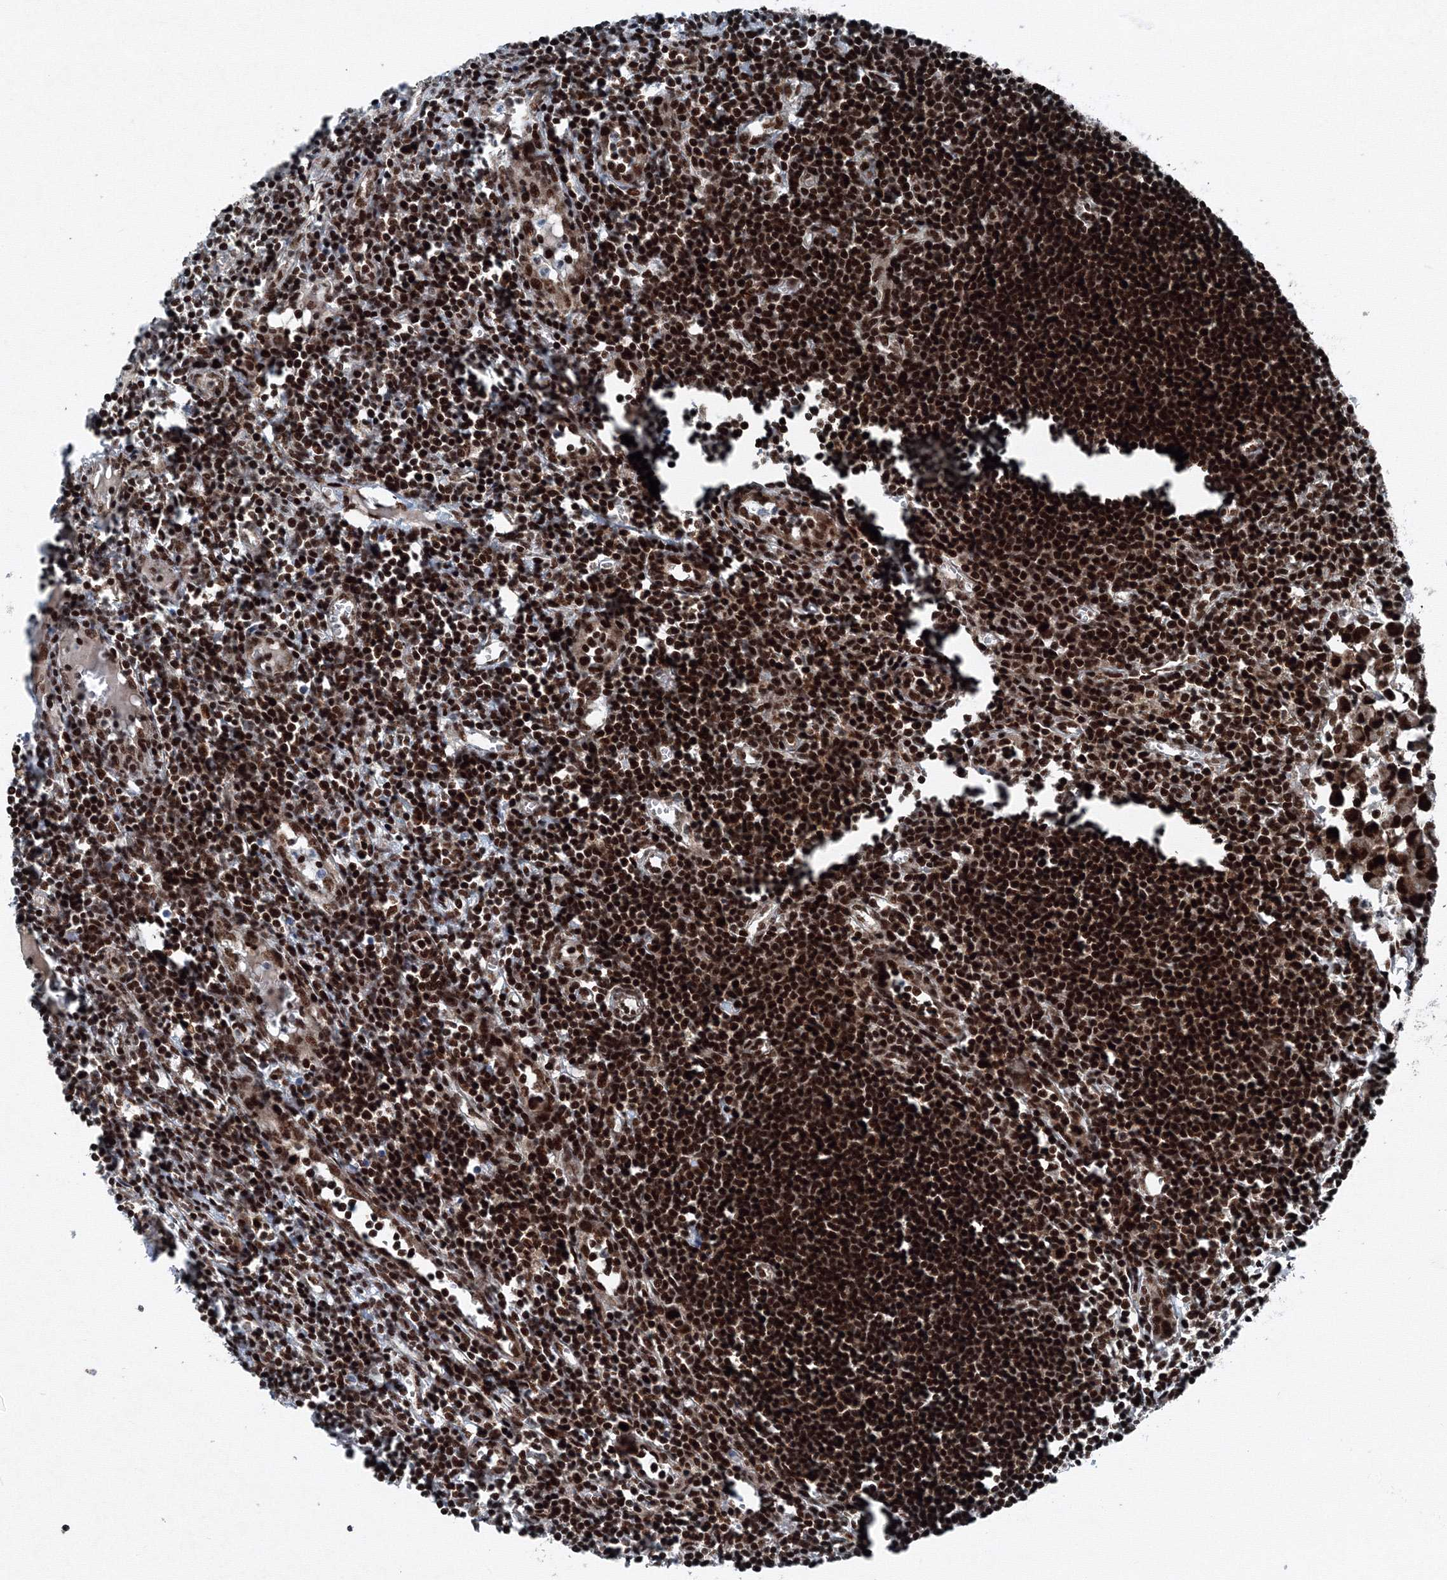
{"staining": {"intensity": "strong", "quantity": ">75%", "location": "nuclear"}, "tissue": "lymph node", "cell_type": "Germinal center cells", "image_type": "normal", "snomed": [{"axis": "morphology", "description": "Normal tissue, NOS"}, {"axis": "morphology", "description": "Malignant melanoma, Metastatic site"}, {"axis": "topography", "description": "Lymph node"}], "caption": "A high-resolution micrograph shows immunohistochemistry (IHC) staining of benign lymph node, which demonstrates strong nuclear expression in about >75% of germinal center cells. (Stains: DAB in brown, nuclei in blue, Microscopy: brightfield microscopy at high magnification).", "gene": "SNRPC", "patient": {"sex": "male", "age": 41}}